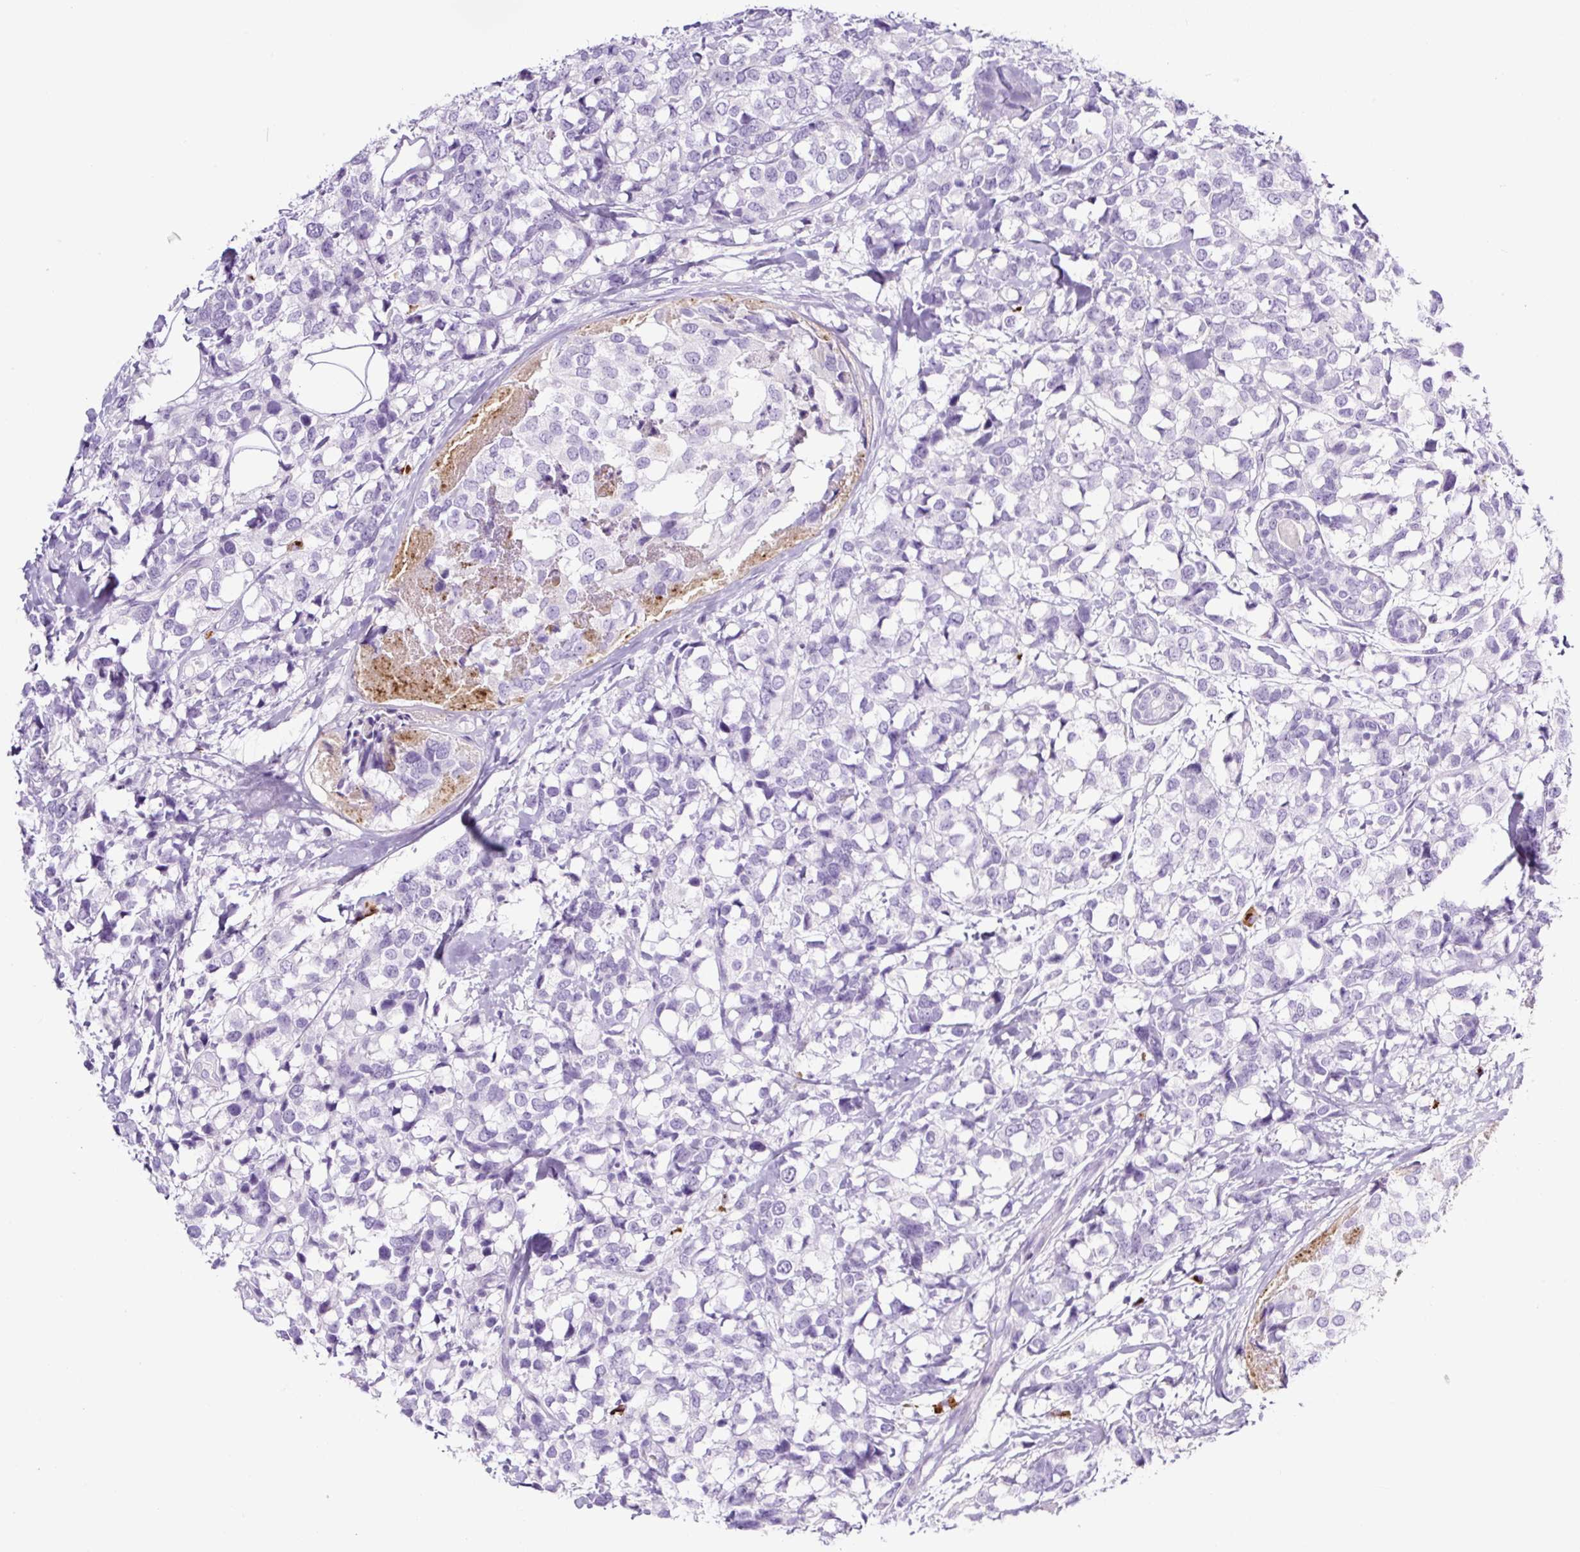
{"staining": {"intensity": "negative", "quantity": "none", "location": "none"}, "tissue": "breast cancer", "cell_type": "Tumor cells", "image_type": "cancer", "snomed": [{"axis": "morphology", "description": "Lobular carcinoma"}, {"axis": "topography", "description": "Breast"}], "caption": "Tumor cells are negative for brown protein staining in breast cancer.", "gene": "RNF212B", "patient": {"sex": "female", "age": 59}}